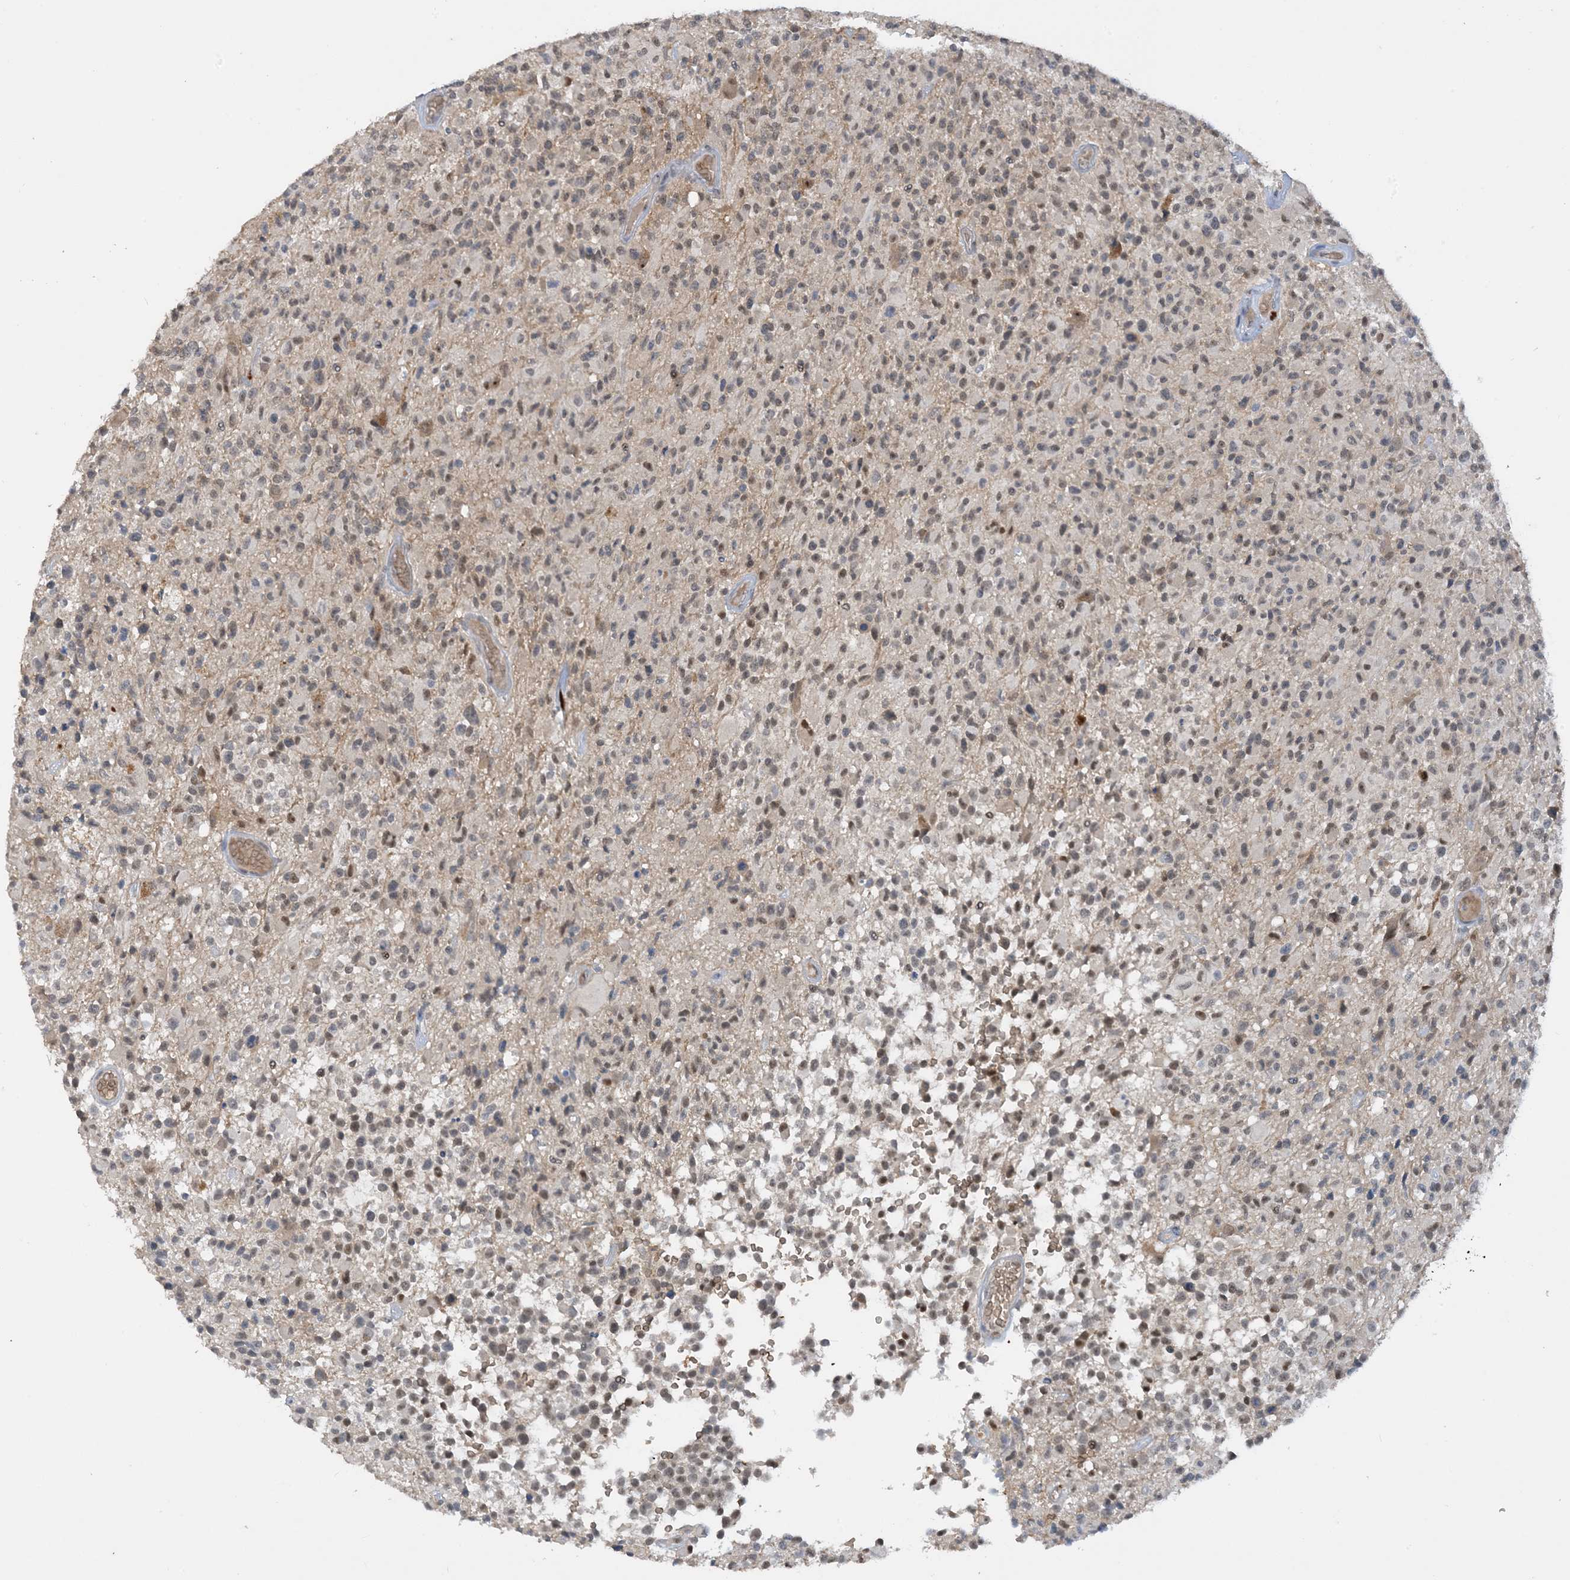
{"staining": {"intensity": "weak", "quantity": "25%-75%", "location": "nuclear"}, "tissue": "glioma", "cell_type": "Tumor cells", "image_type": "cancer", "snomed": [{"axis": "morphology", "description": "Glioma, malignant, High grade"}, {"axis": "morphology", "description": "Glioblastoma, NOS"}, {"axis": "topography", "description": "Brain"}], "caption": "Immunohistochemical staining of glioma exhibits low levels of weak nuclear protein expression in approximately 25%-75% of tumor cells. (IHC, brightfield microscopy, high magnification).", "gene": "UBE2E1", "patient": {"sex": "male", "age": 60}}